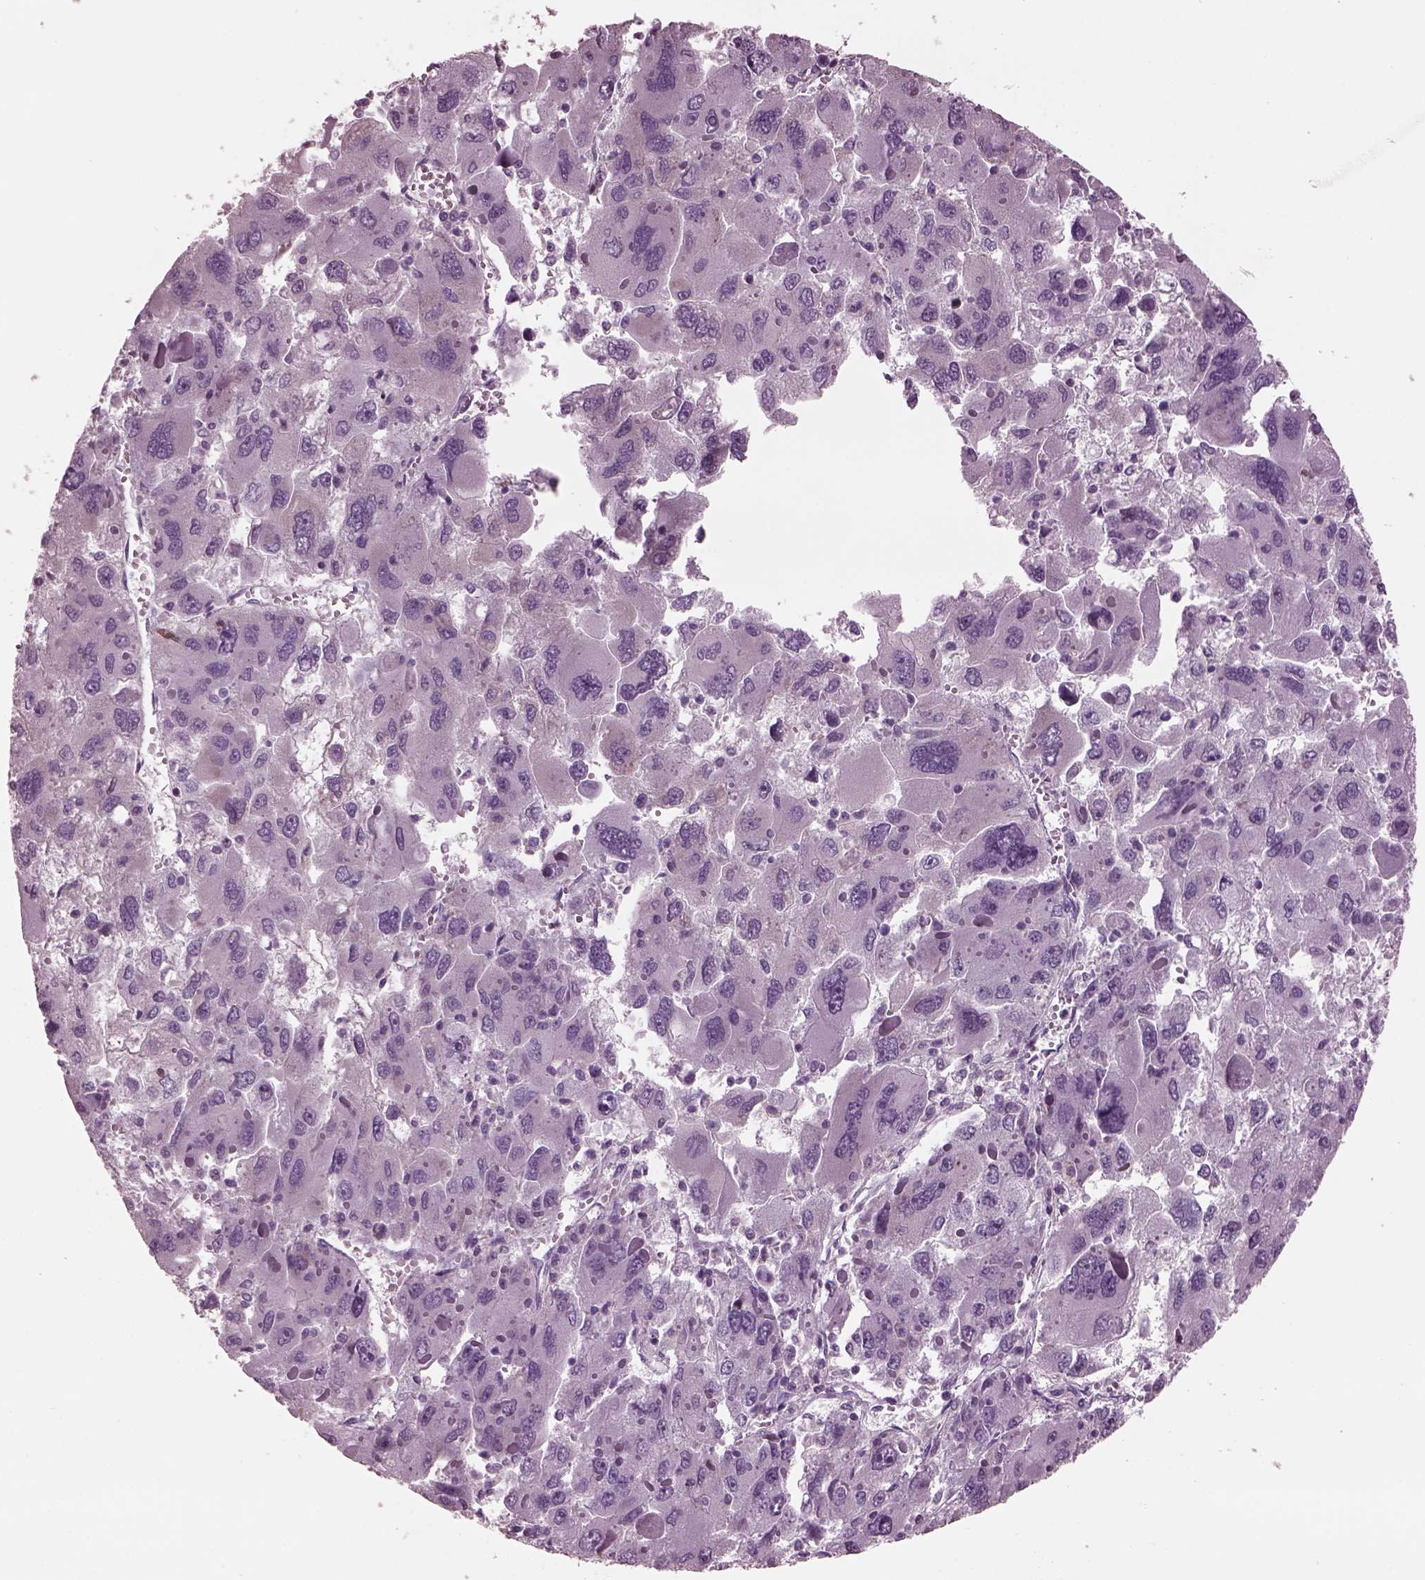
{"staining": {"intensity": "negative", "quantity": "none", "location": "none"}, "tissue": "liver cancer", "cell_type": "Tumor cells", "image_type": "cancer", "snomed": [{"axis": "morphology", "description": "Carcinoma, Hepatocellular, NOS"}, {"axis": "topography", "description": "Liver"}], "caption": "High magnification brightfield microscopy of hepatocellular carcinoma (liver) stained with DAB (brown) and counterstained with hematoxylin (blue): tumor cells show no significant expression.", "gene": "GDF11", "patient": {"sex": "female", "age": 41}}